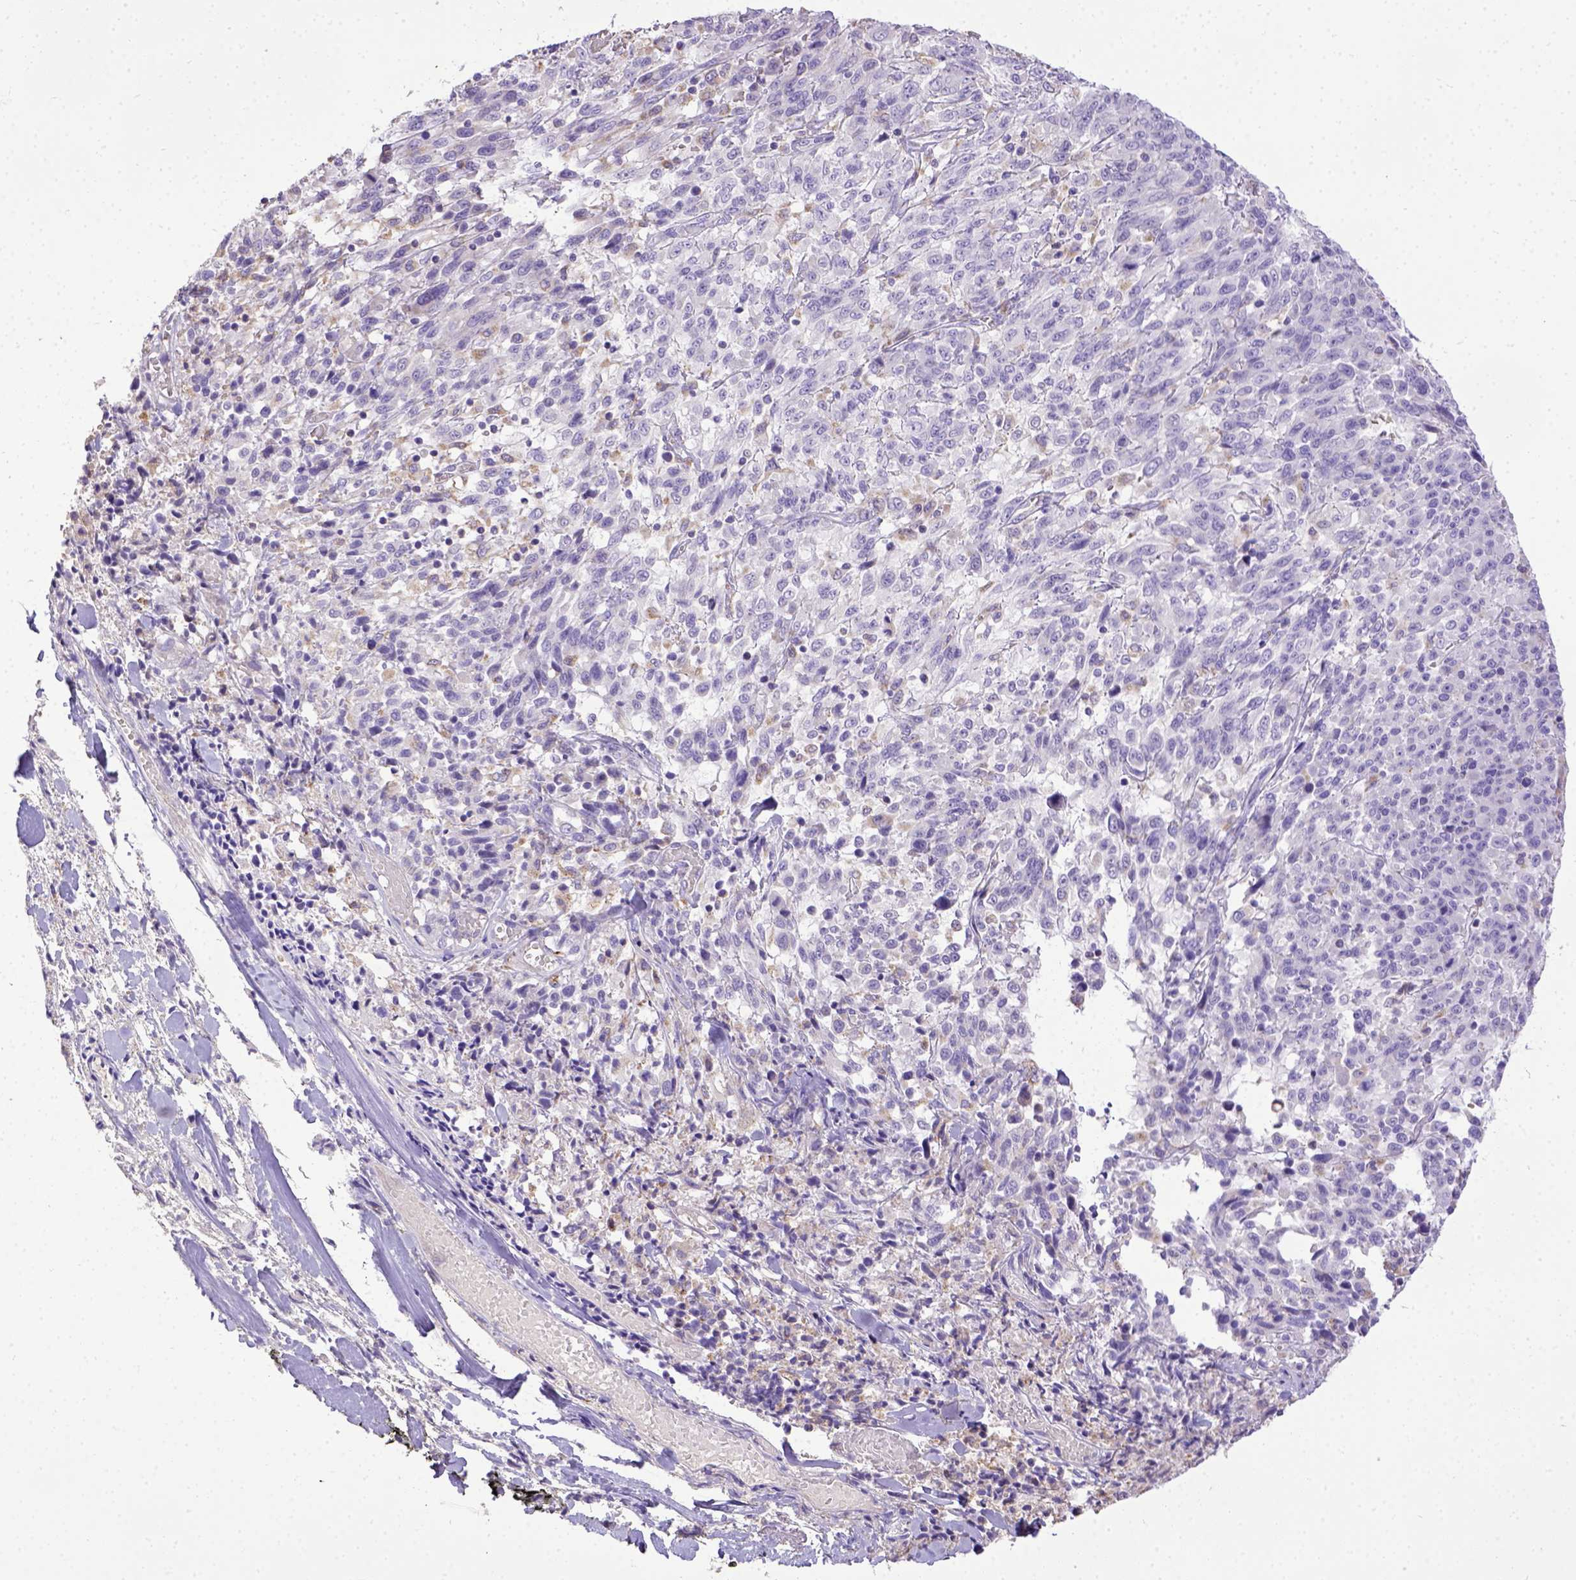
{"staining": {"intensity": "negative", "quantity": "none", "location": "none"}, "tissue": "melanoma", "cell_type": "Tumor cells", "image_type": "cancer", "snomed": [{"axis": "morphology", "description": "Malignant melanoma, NOS"}, {"axis": "topography", "description": "Skin"}], "caption": "Tumor cells show no significant protein expression in melanoma.", "gene": "SPEF1", "patient": {"sex": "female", "age": 91}}